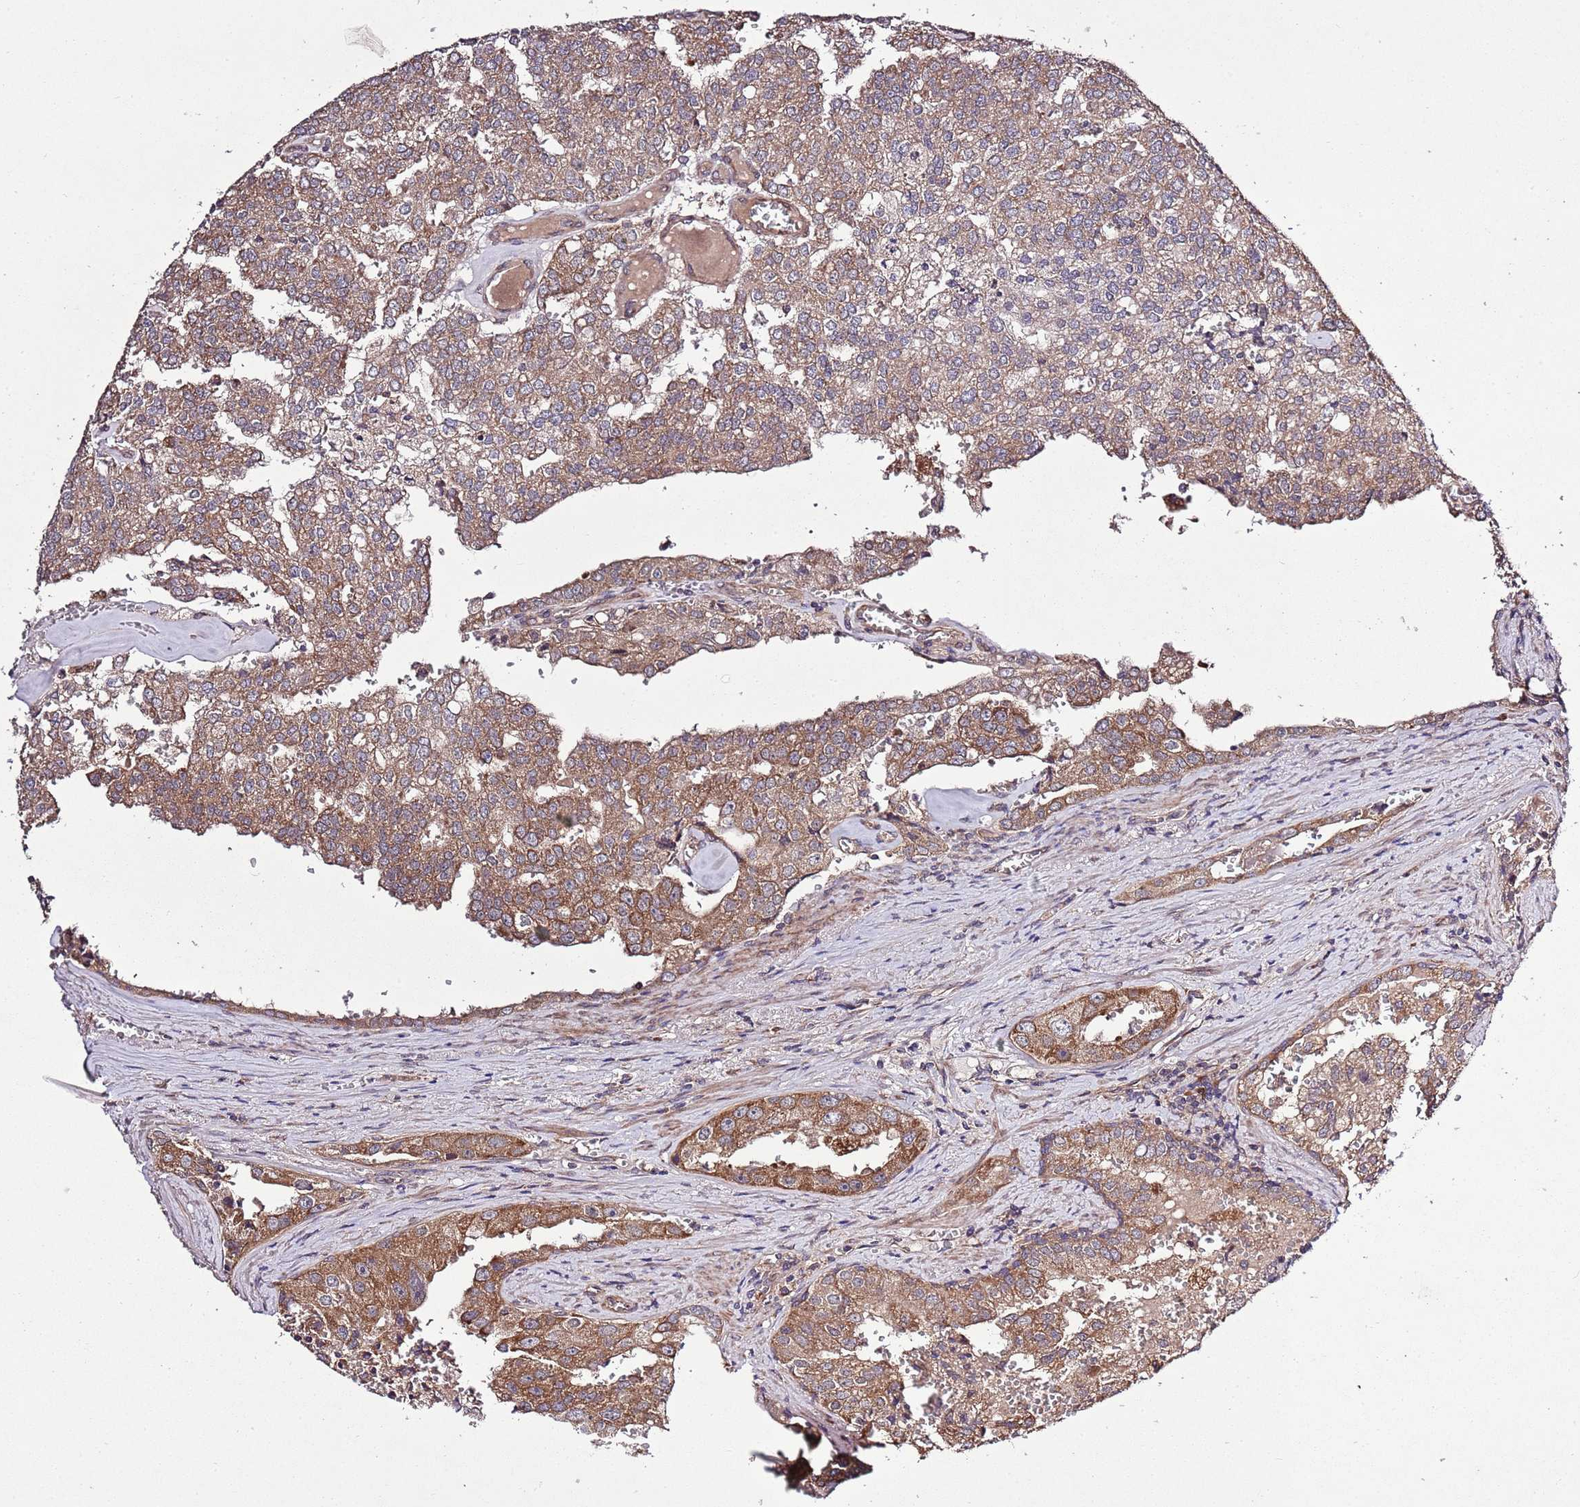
{"staining": {"intensity": "moderate", "quantity": ">75%", "location": "cytoplasmic/membranous"}, "tissue": "prostate cancer", "cell_type": "Tumor cells", "image_type": "cancer", "snomed": [{"axis": "morphology", "description": "Adenocarcinoma, High grade"}, {"axis": "topography", "description": "Prostate"}], "caption": "There is medium levels of moderate cytoplasmic/membranous expression in tumor cells of prostate cancer (adenocarcinoma (high-grade)), as demonstrated by immunohistochemical staining (brown color).", "gene": "MFNG", "patient": {"sex": "male", "age": 68}}